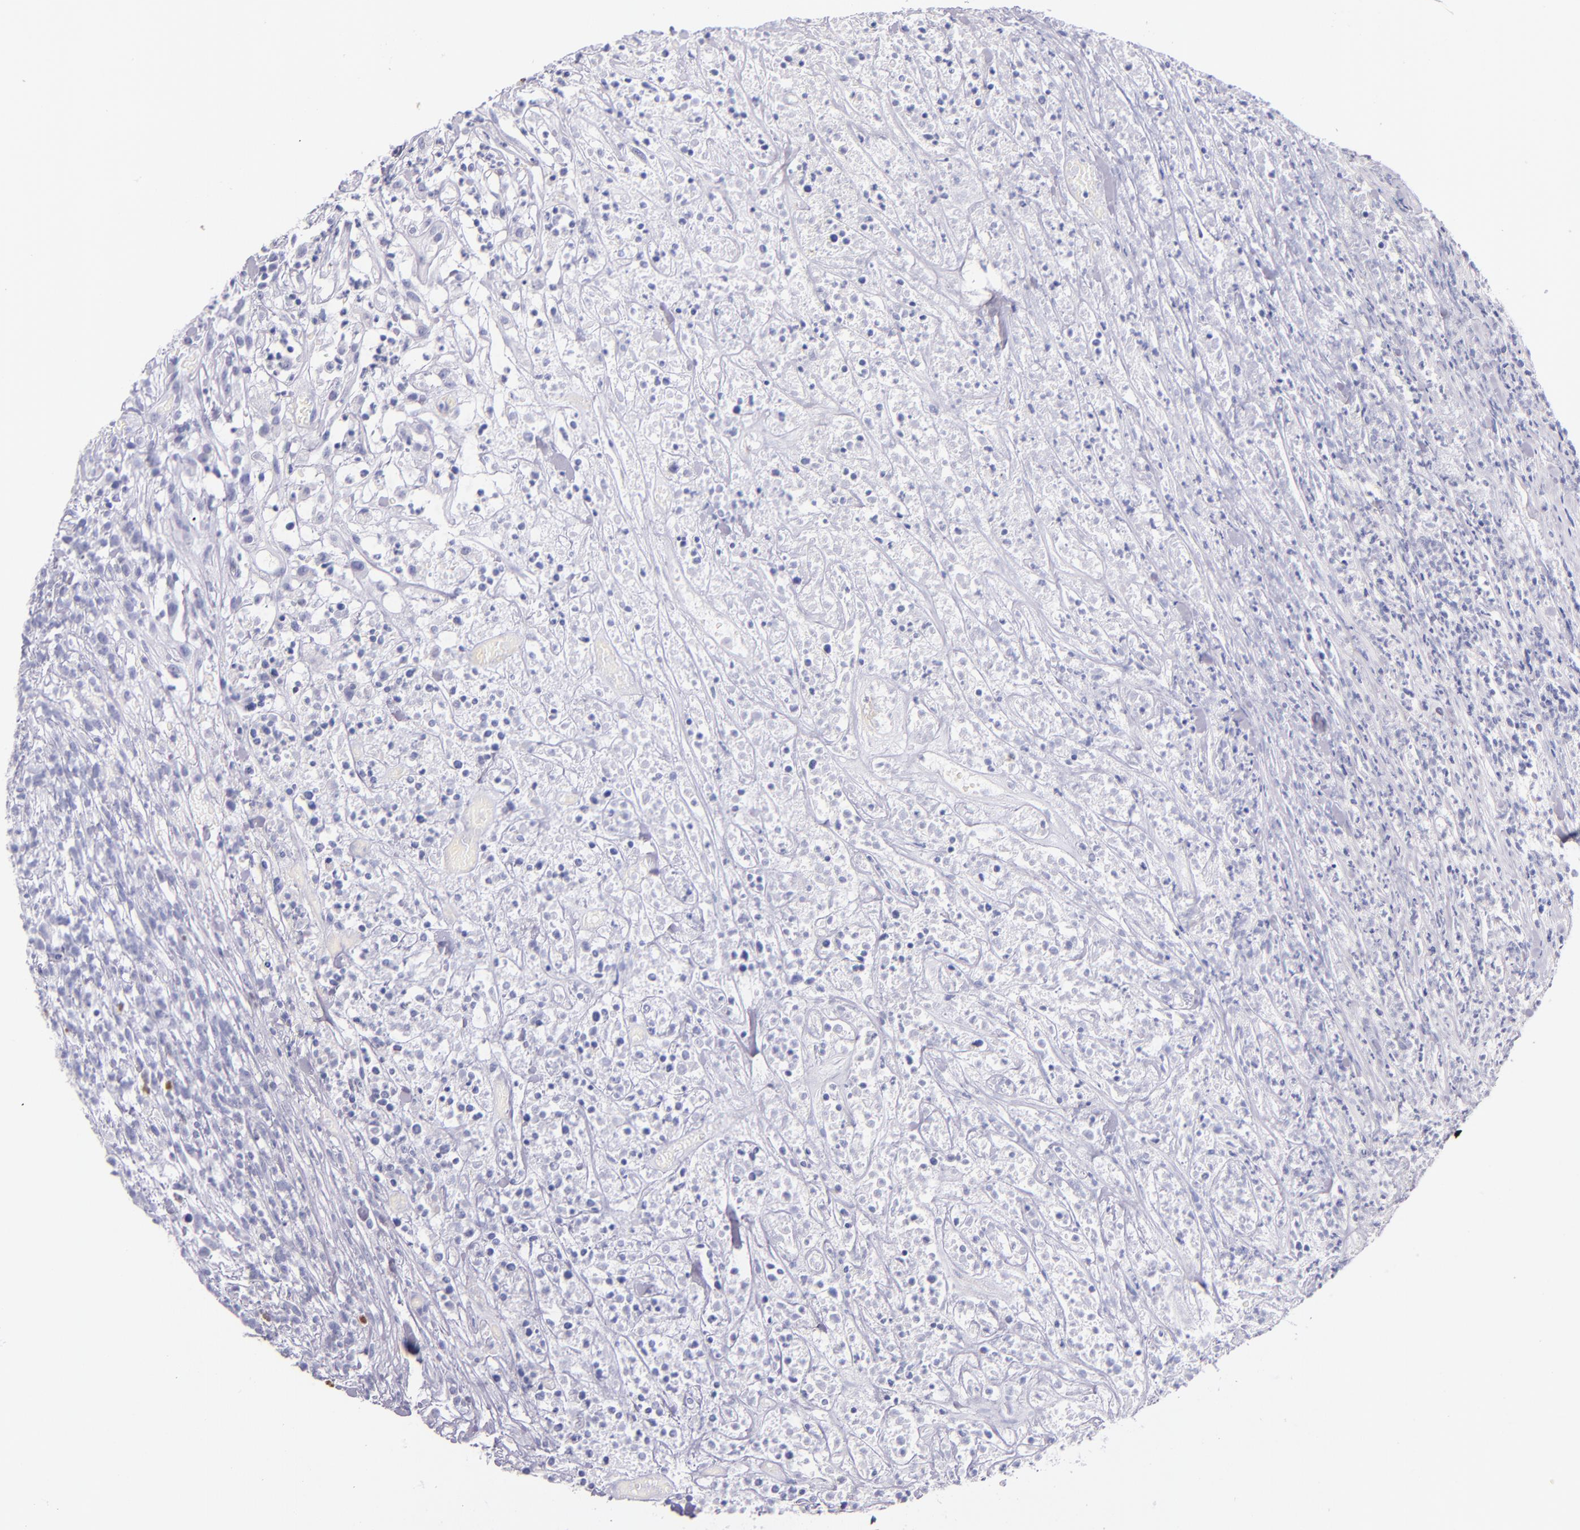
{"staining": {"intensity": "negative", "quantity": "none", "location": "none"}, "tissue": "lymphoma", "cell_type": "Tumor cells", "image_type": "cancer", "snomed": [{"axis": "morphology", "description": "Malignant lymphoma, non-Hodgkin's type, High grade"}, {"axis": "topography", "description": "Lymph node"}], "caption": "A histopathology image of human lymphoma is negative for staining in tumor cells.", "gene": "IRF4", "patient": {"sex": "female", "age": 73}}